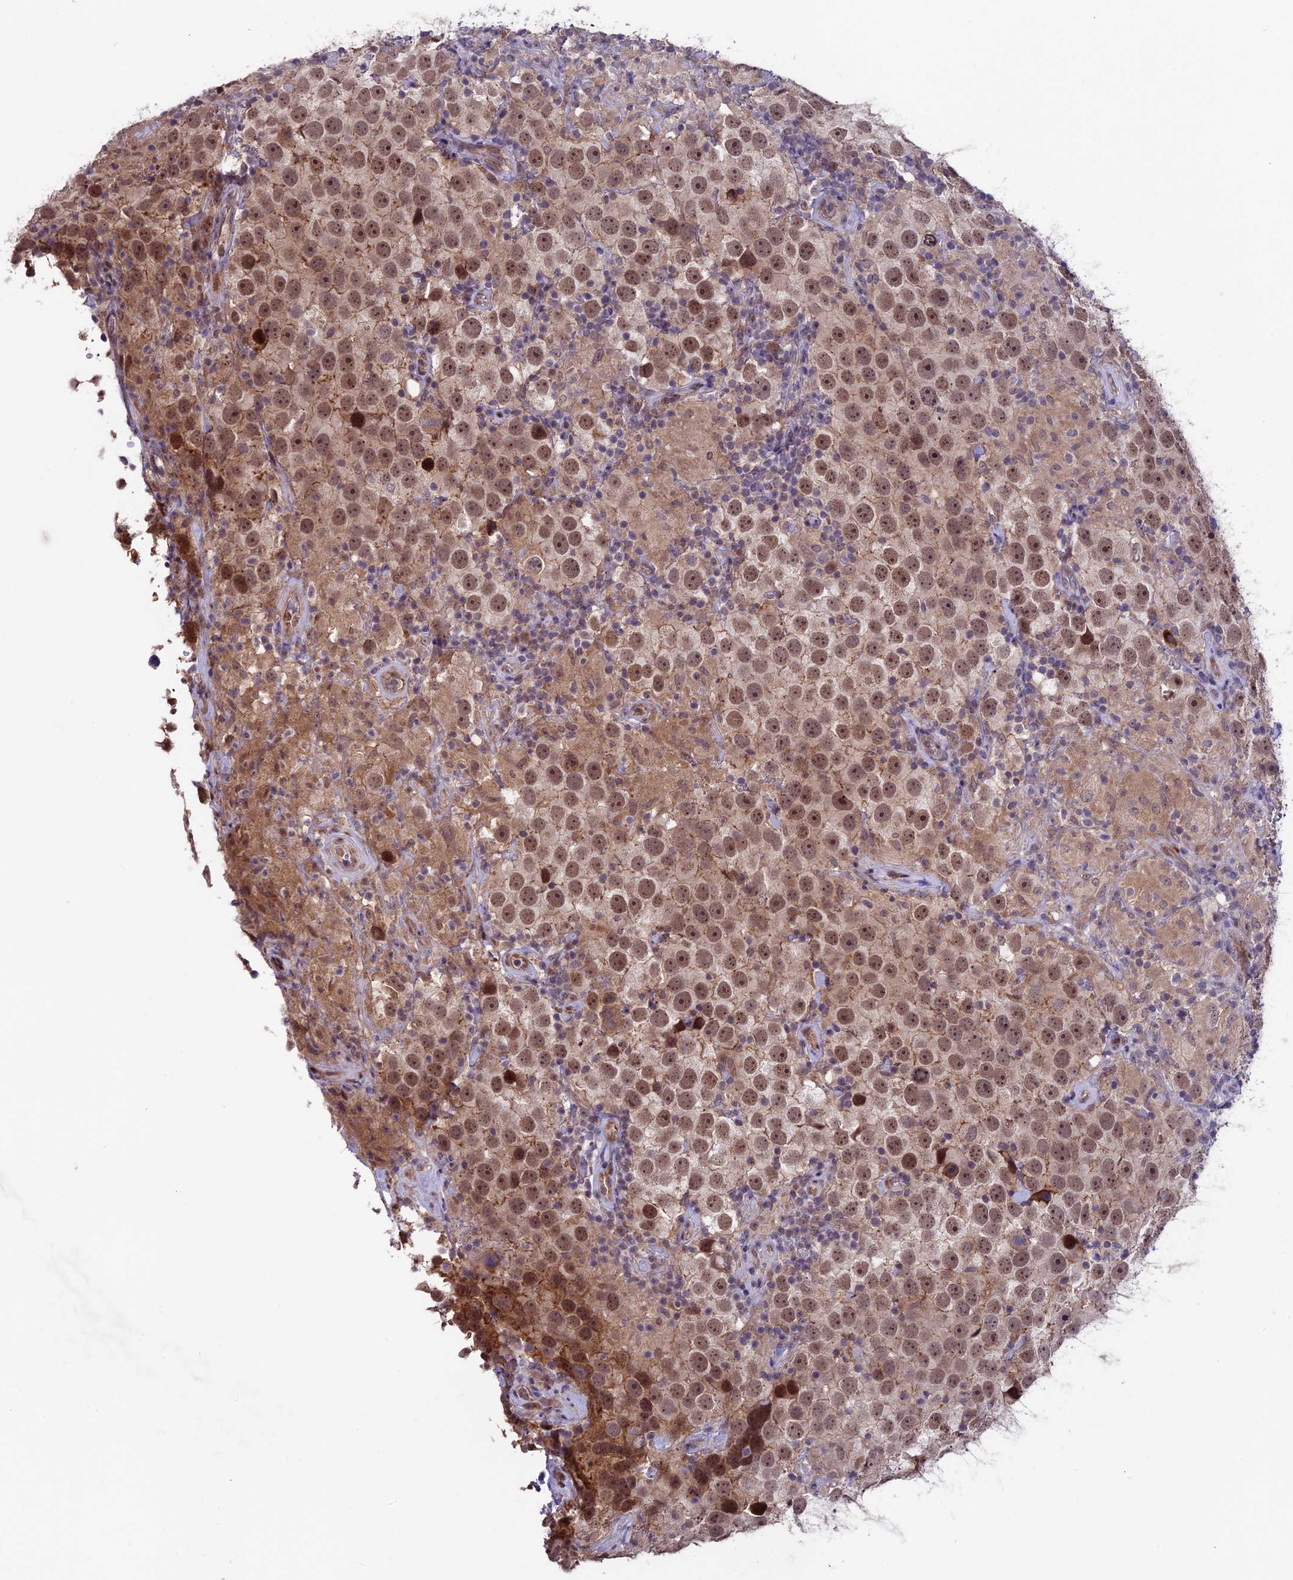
{"staining": {"intensity": "moderate", "quantity": ">75%", "location": "nuclear"}, "tissue": "testis cancer", "cell_type": "Tumor cells", "image_type": "cancer", "snomed": [{"axis": "morphology", "description": "Seminoma, NOS"}, {"axis": "topography", "description": "Testis"}], "caption": "The micrograph demonstrates immunohistochemical staining of testis seminoma. There is moderate nuclear expression is appreciated in approximately >75% of tumor cells.", "gene": "SIPA1L3", "patient": {"sex": "male", "age": 49}}